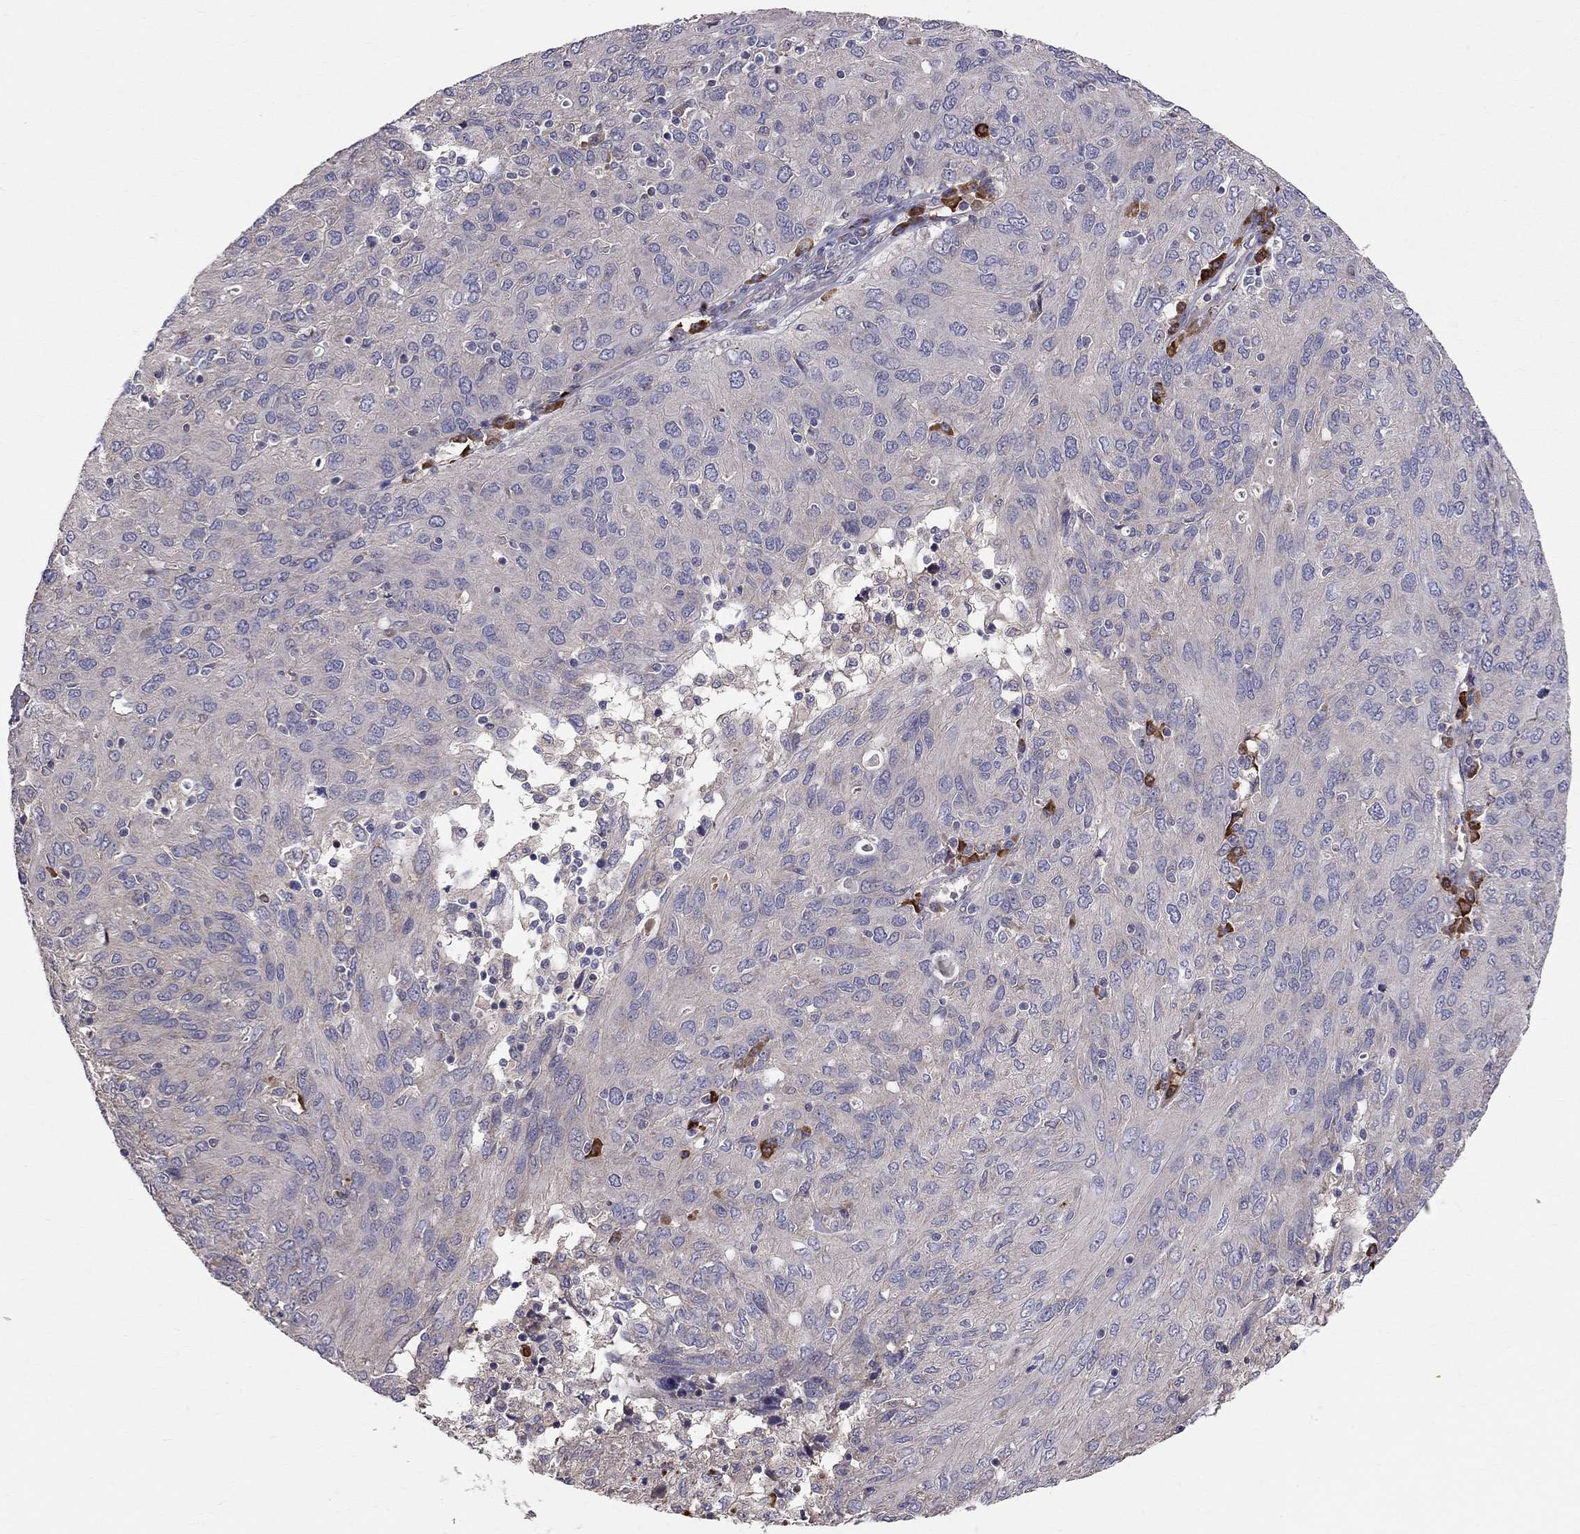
{"staining": {"intensity": "negative", "quantity": "none", "location": "none"}, "tissue": "ovarian cancer", "cell_type": "Tumor cells", "image_type": "cancer", "snomed": [{"axis": "morphology", "description": "Carcinoma, endometroid"}, {"axis": "topography", "description": "Ovary"}], "caption": "Tumor cells are negative for brown protein staining in endometroid carcinoma (ovarian).", "gene": "PIK3CG", "patient": {"sex": "female", "age": 50}}